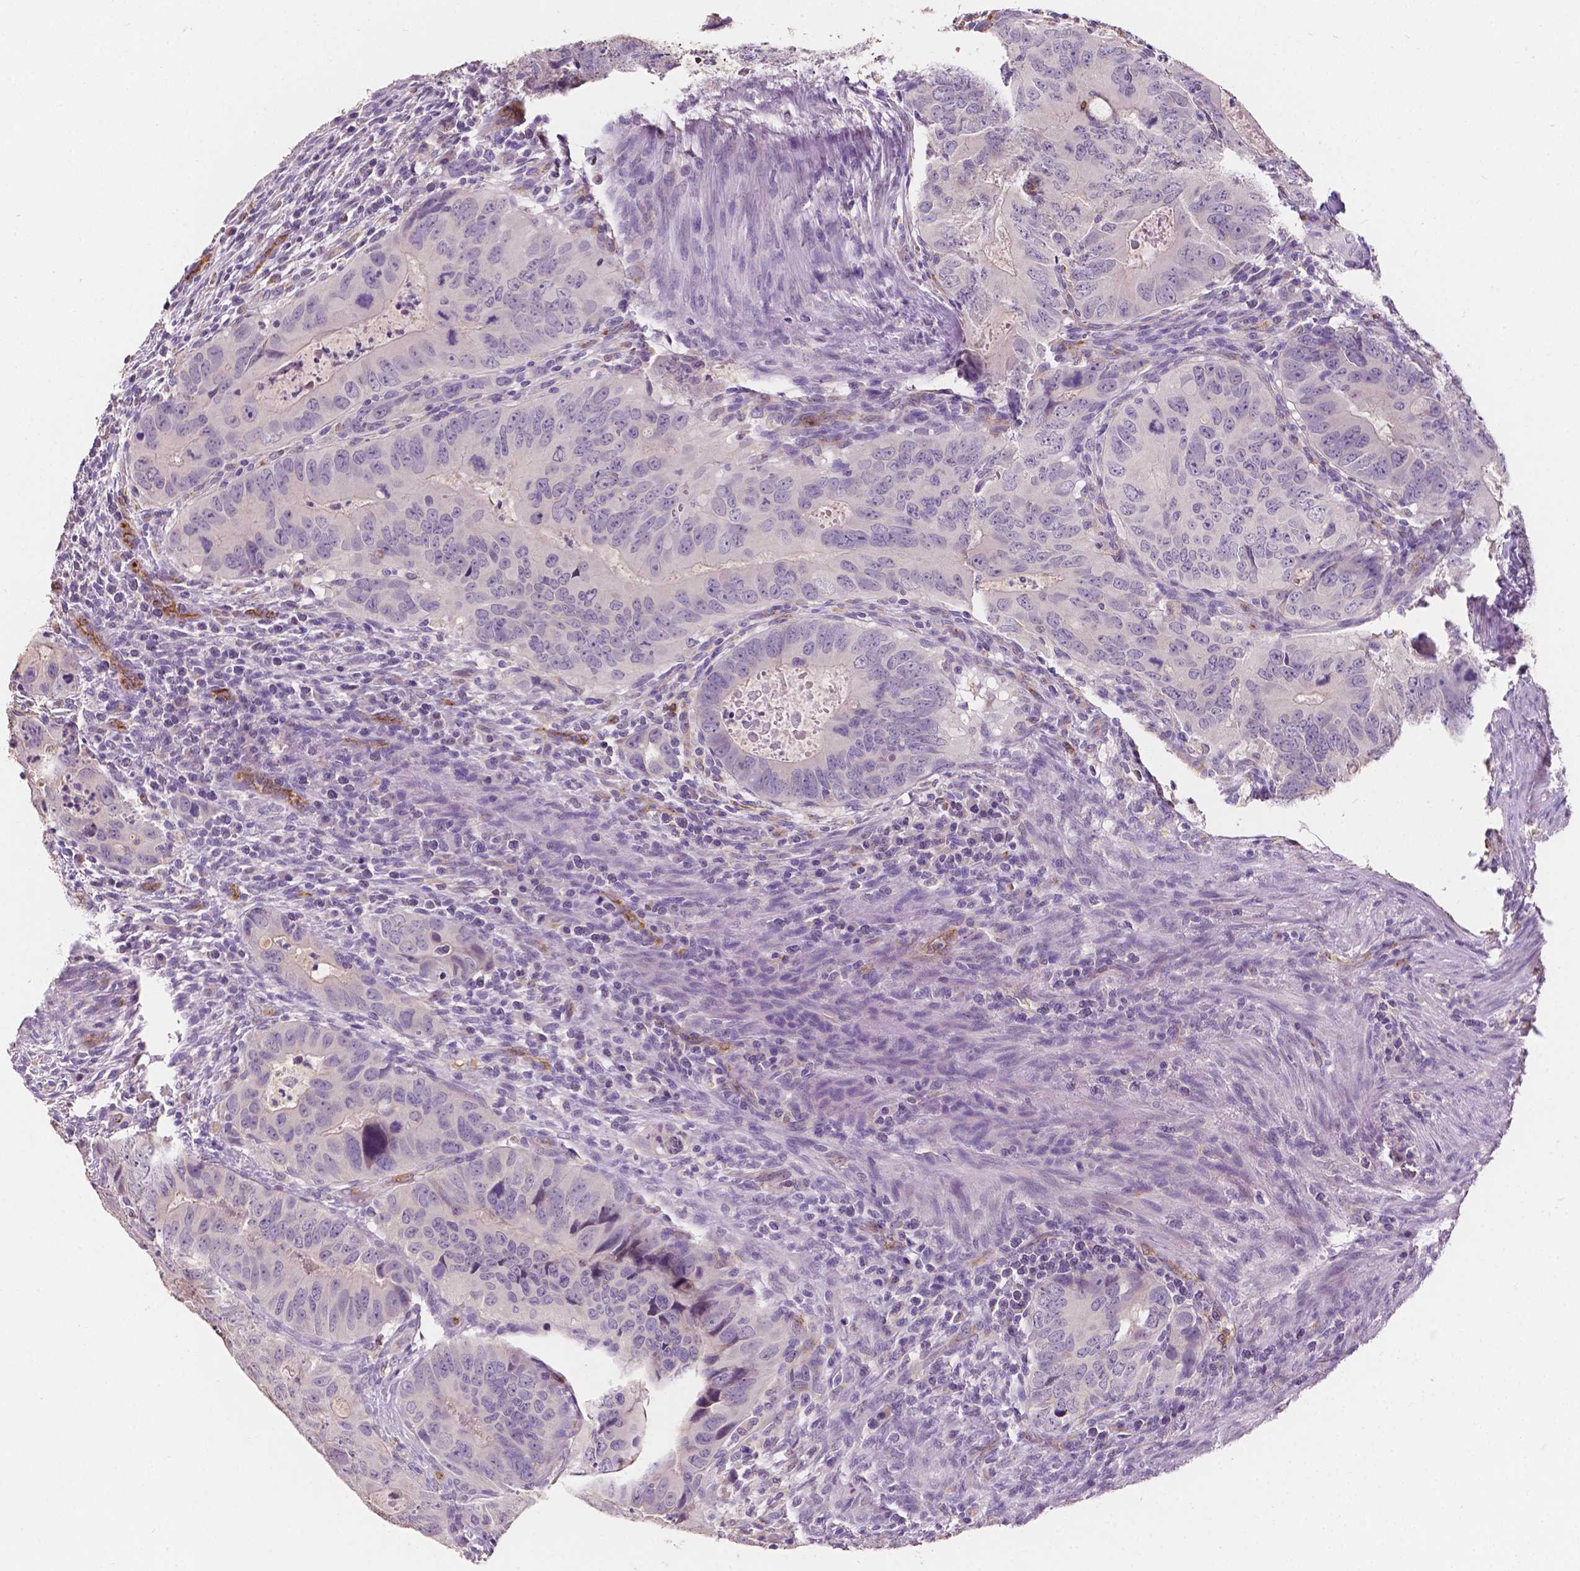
{"staining": {"intensity": "negative", "quantity": "none", "location": "none"}, "tissue": "colorectal cancer", "cell_type": "Tumor cells", "image_type": "cancer", "snomed": [{"axis": "morphology", "description": "Adenocarcinoma, NOS"}, {"axis": "topography", "description": "Colon"}], "caption": "IHC photomicrograph of neoplastic tissue: human colorectal adenocarcinoma stained with DAB reveals no significant protein staining in tumor cells.", "gene": "SLC22A4", "patient": {"sex": "male", "age": 79}}